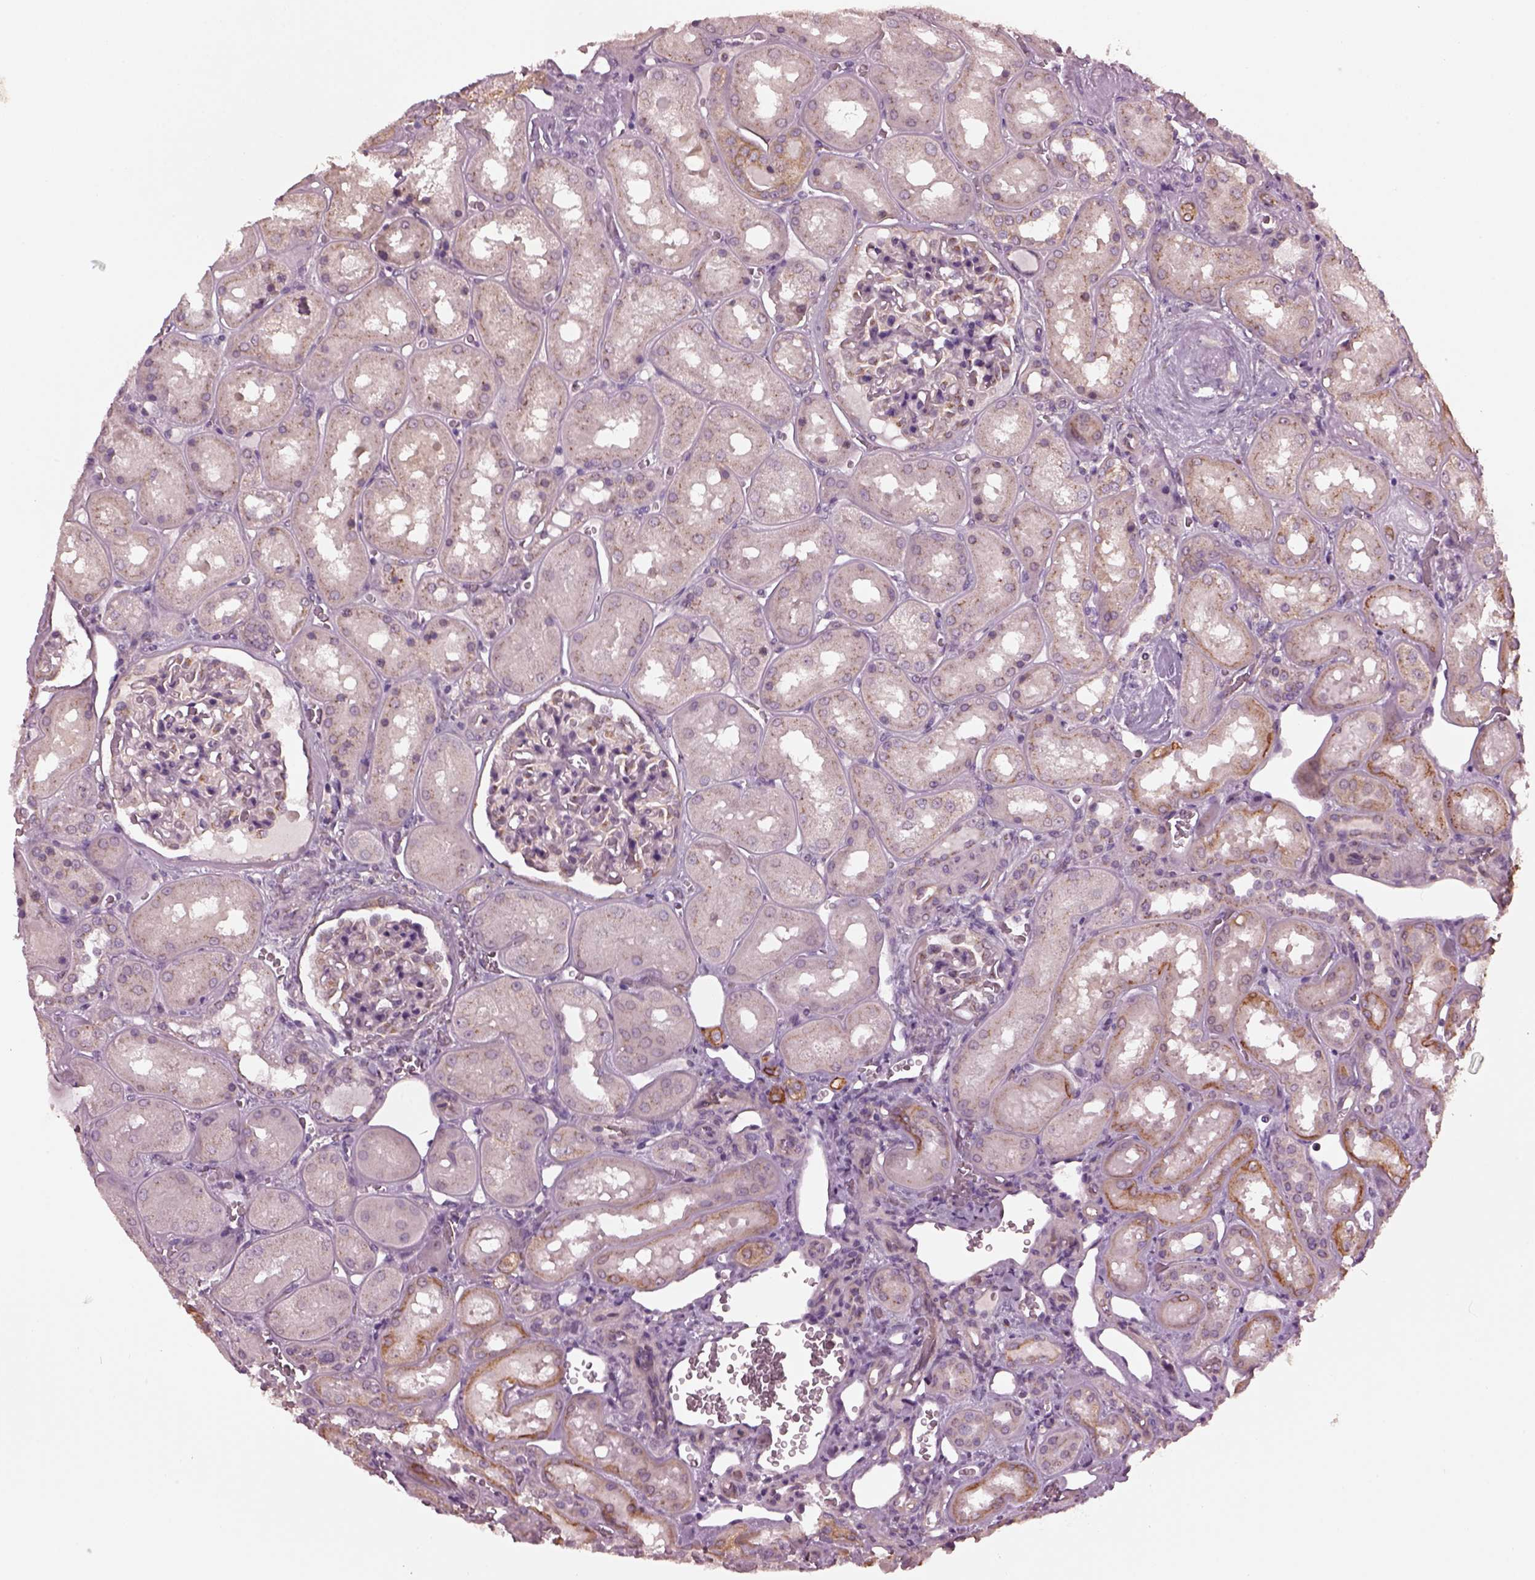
{"staining": {"intensity": "moderate", "quantity": "<25%", "location": "cytoplasmic/membranous"}, "tissue": "kidney", "cell_type": "Cells in glomeruli", "image_type": "normal", "snomed": [{"axis": "morphology", "description": "Normal tissue, NOS"}, {"axis": "topography", "description": "Kidney"}], "caption": "Immunohistochemical staining of unremarkable kidney reveals low levels of moderate cytoplasmic/membranous expression in about <25% of cells in glomeruli.", "gene": "RUFY3", "patient": {"sex": "male", "age": 73}}